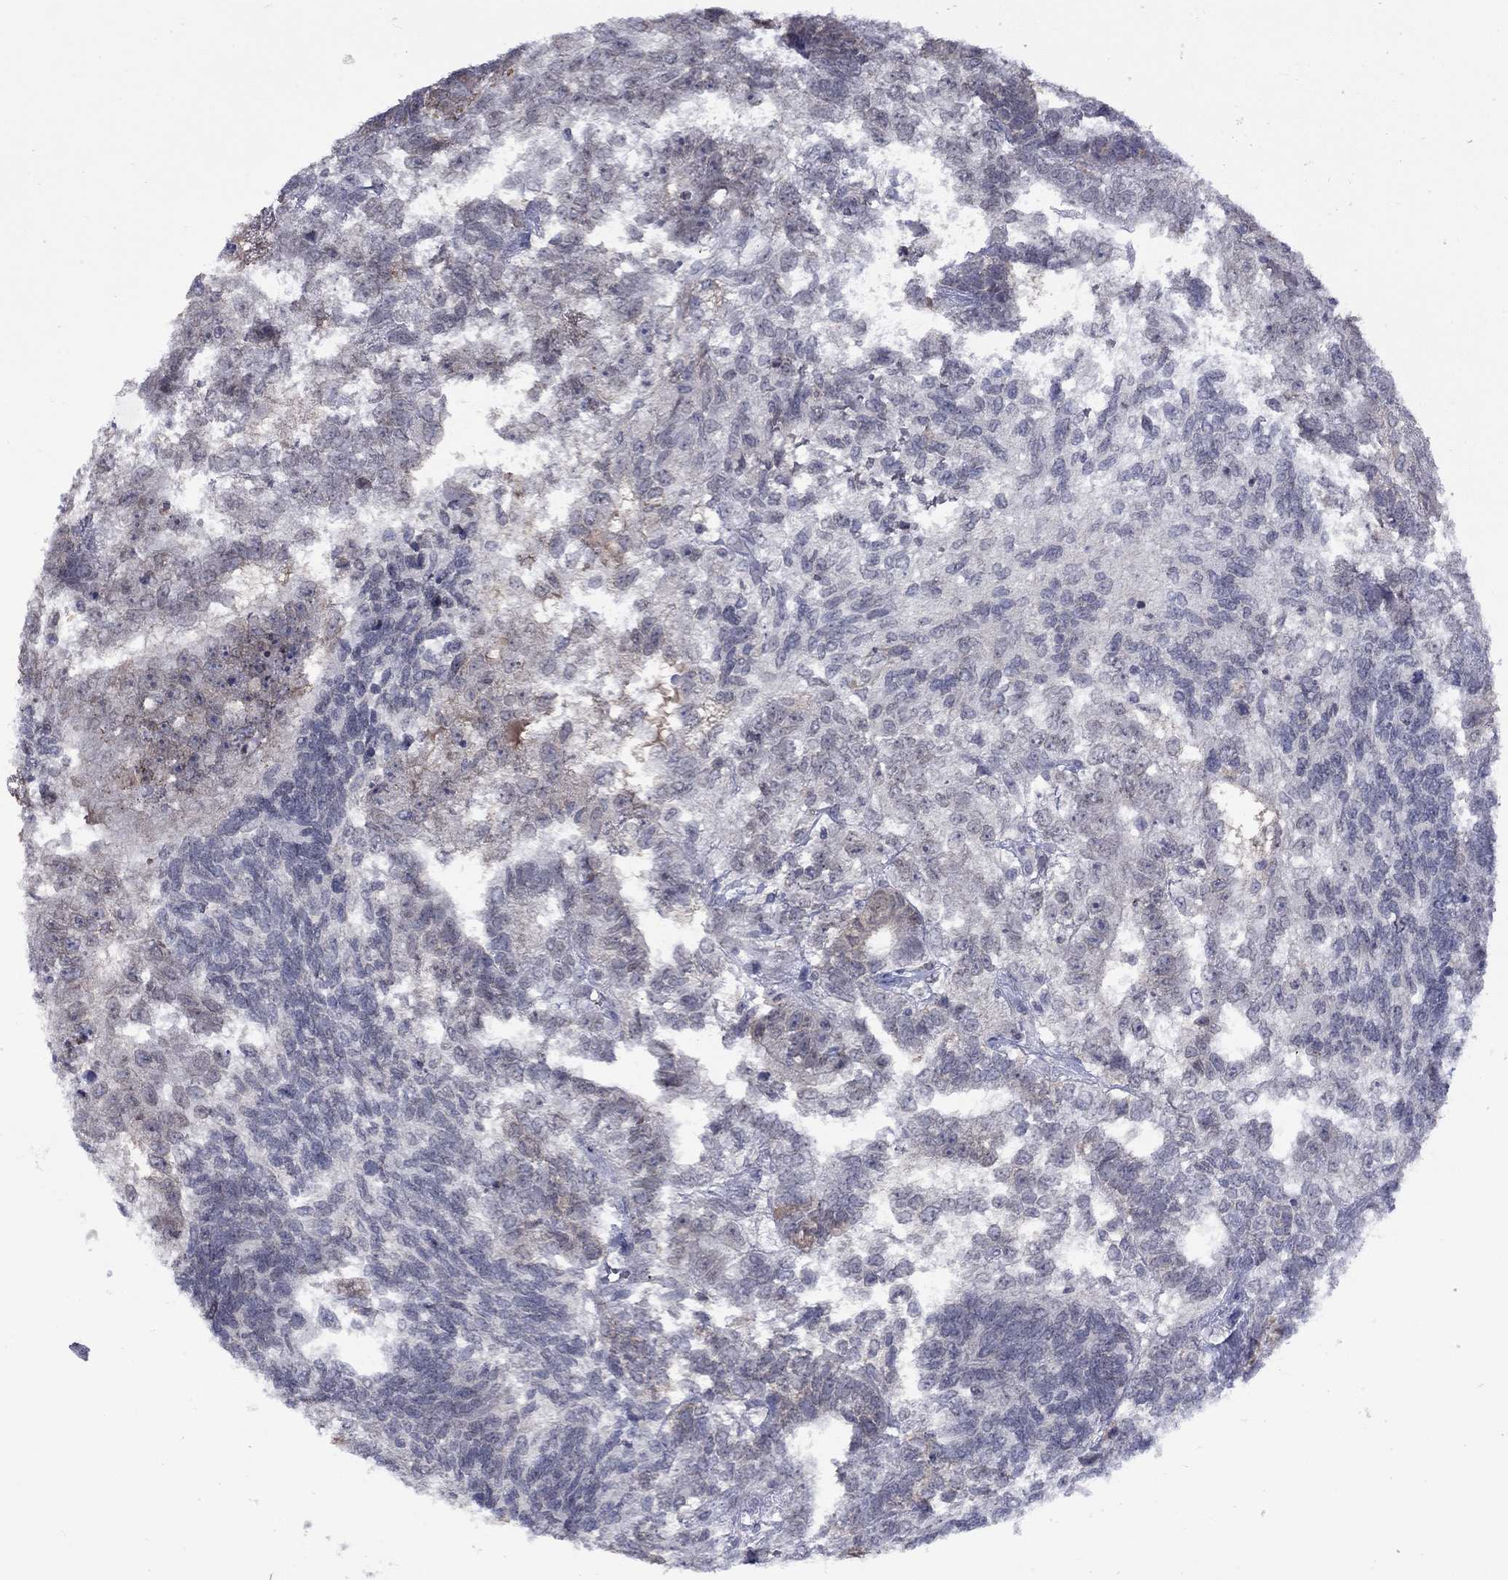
{"staining": {"intensity": "weak", "quantity": "<25%", "location": "cytoplasmic/membranous"}, "tissue": "testis cancer", "cell_type": "Tumor cells", "image_type": "cancer", "snomed": [{"axis": "morphology", "description": "Seminoma, NOS"}, {"axis": "morphology", "description": "Carcinoma, Embryonal, NOS"}, {"axis": "topography", "description": "Testis"}], "caption": "Protein analysis of testis cancer displays no significant staining in tumor cells.", "gene": "NSMF", "patient": {"sex": "male", "age": 41}}